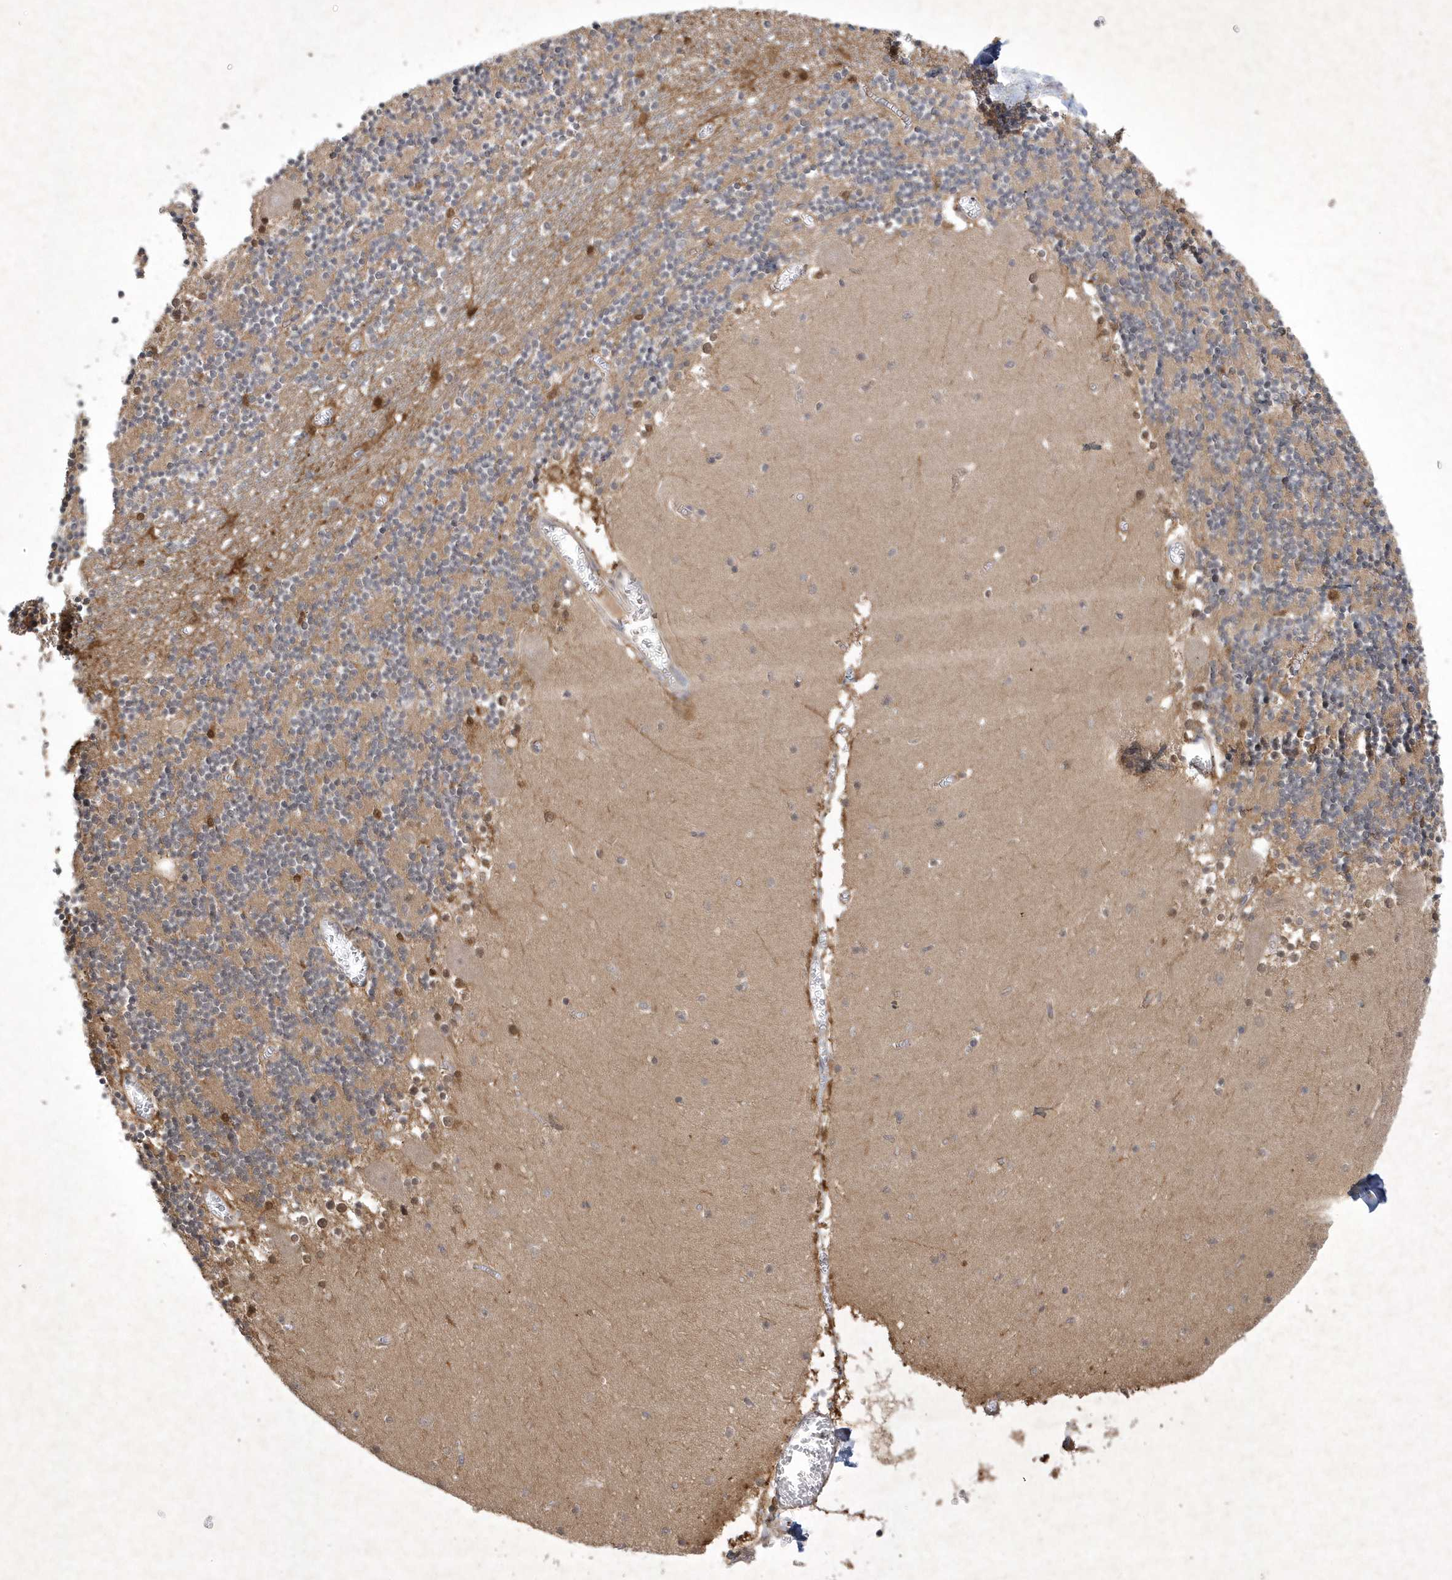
{"staining": {"intensity": "weak", "quantity": "25%-75%", "location": "cytoplasmic/membranous"}, "tissue": "cerebellum", "cell_type": "Cells in granular layer", "image_type": "normal", "snomed": [{"axis": "morphology", "description": "Normal tissue, NOS"}, {"axis": "topography", "description": "Cerebellum"}], "caption": "IHC histopathology image of benign cerebellum stained for a protein (brown), which displays low levels of weak cytoplasmic/membranous expression in approximately 25%-75% of cells in granular layer.", "gene": "AKR7A2", "patient": {"sex": "female", "age": 28}}